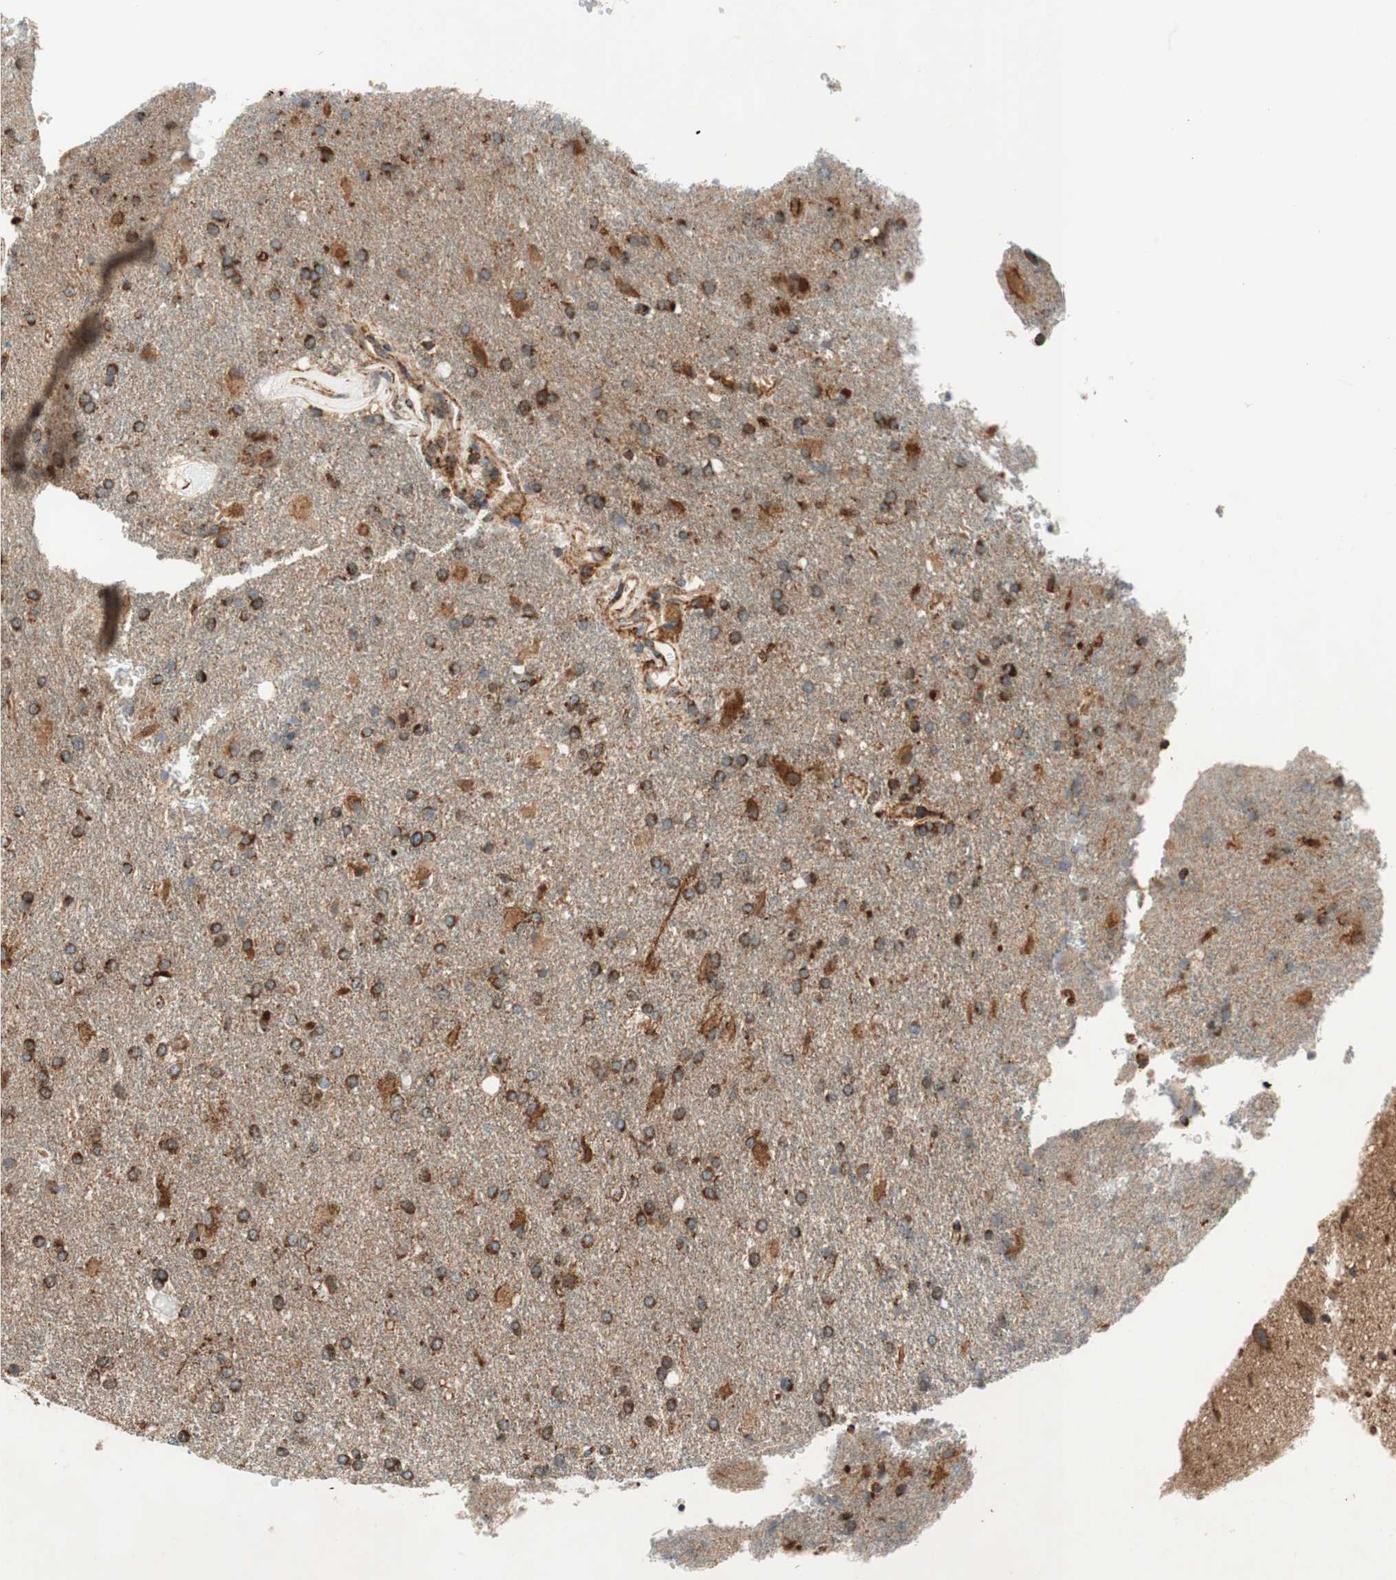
{"staining": {"intensity": "strong", "quantity": ">75%", "location": "cytoplasmic/membranous"}, "tissue": "glioma", "cell_type": "Tumor cells", "image_type": "cancer", "snomed": [{"axis": "morphology", "description": "Glioma, malignant, High grade"}, {"axis": "topography", "description": "Brain"}], "caption": "Protein staining exhibits strong cytoplasmic/membranous staining in about >75% of tumor cells in glioma.", "gene": "AKAP1", "patient": {"sex": "male", "age": 71}}